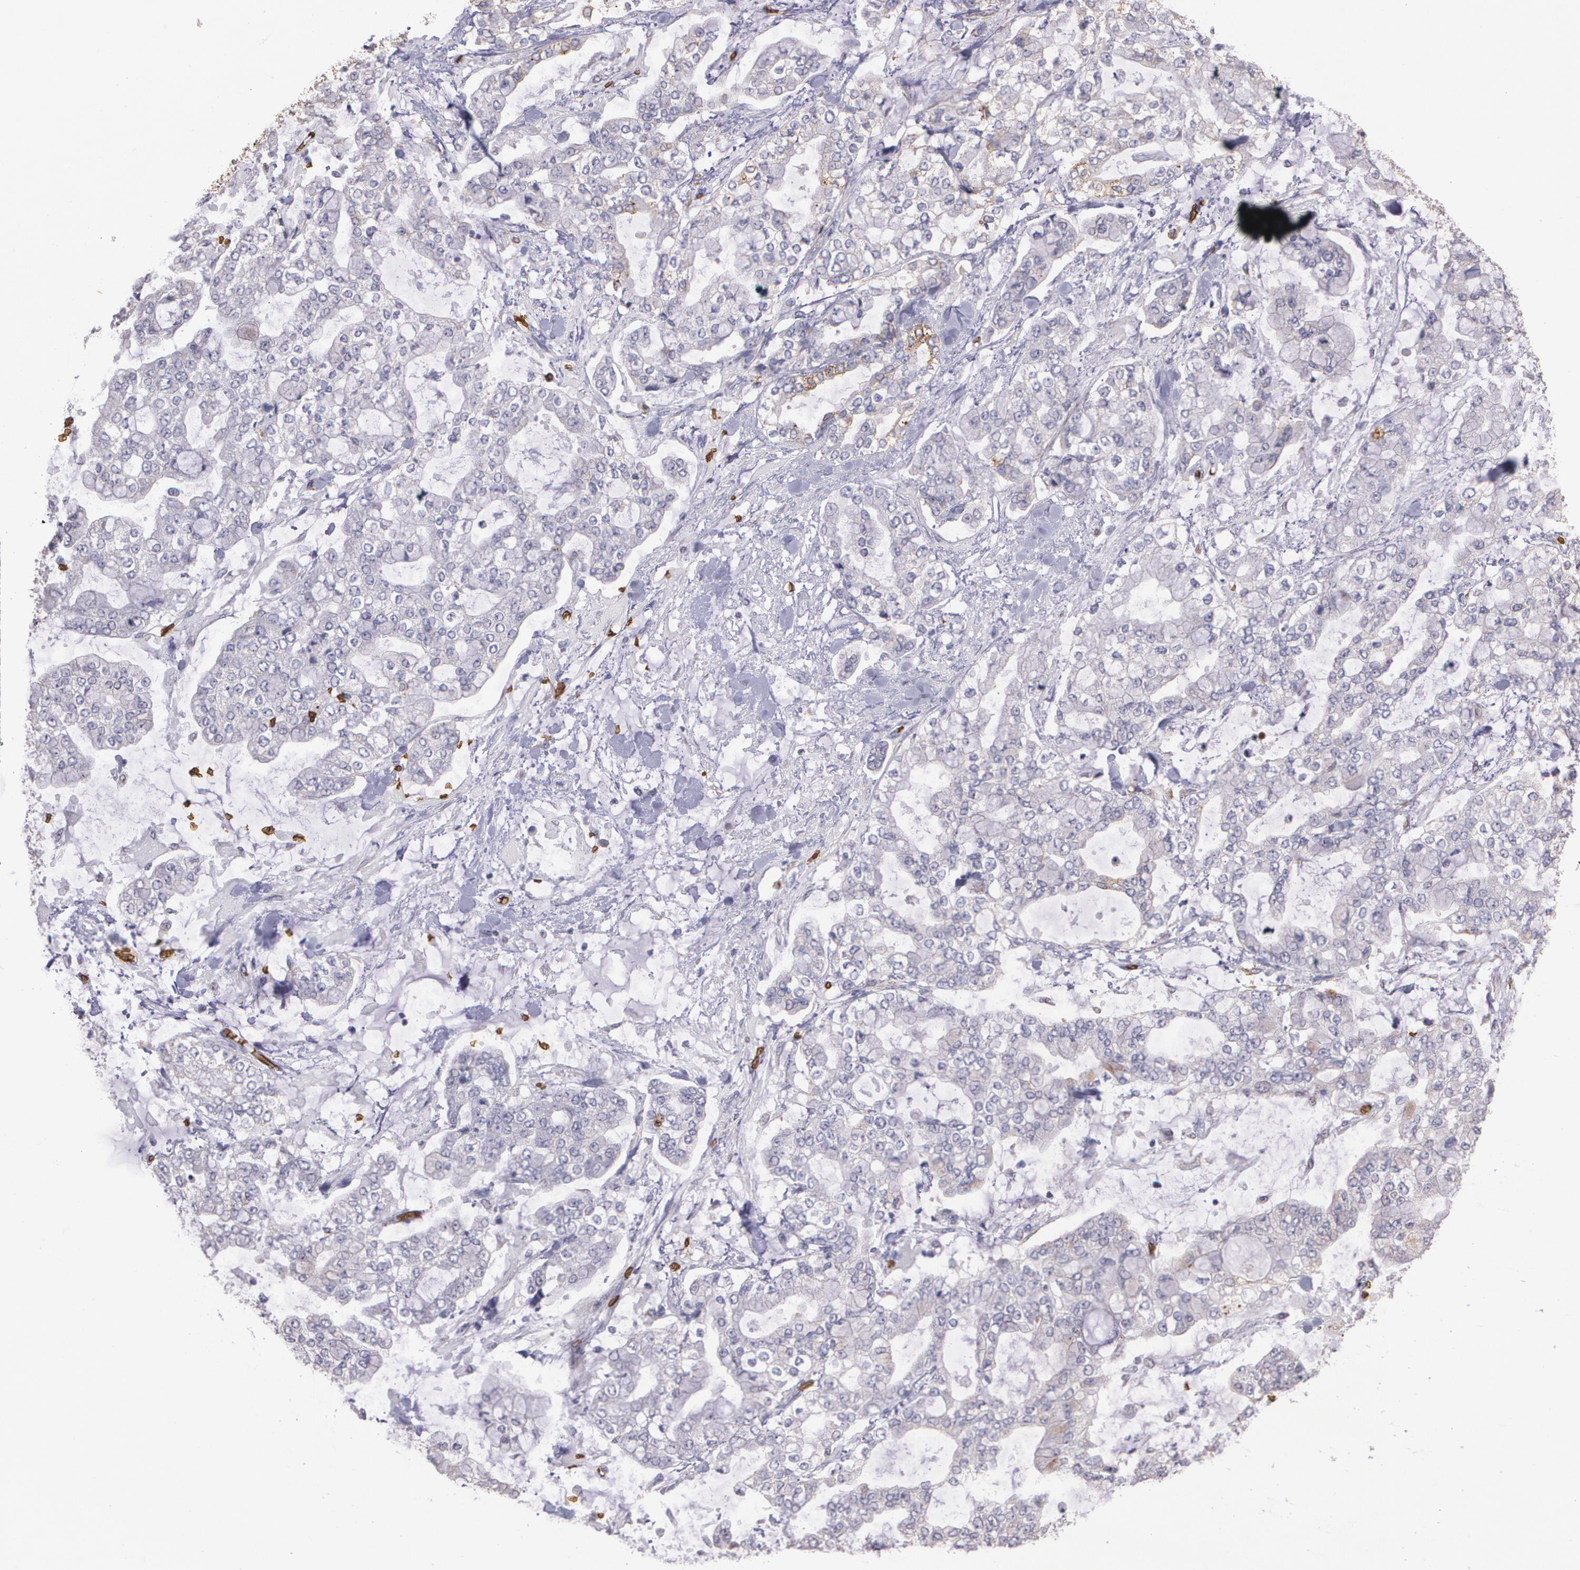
{"staining": {"intensity": "weak", "quantity": "<25%", "location": "cytoplasmic/membranous"}, "tissue": "stomach cancer", "cell_type": "Tumor cells", "image_type": "cancer", "snomed": [{"axis": "morphology", "description": "Normal tissue, NOS"}, {"axis": "morphology", "description": "Adenocarcinoma, NOS"}, {"axis": "topography", "description": "Stomach, upper"}, {"axis": "topography", "description": "Stomach"}], "caption": "Stomach cancer was stained to show a protein in brown. There is no significant positivity in tumor cells. The staining was performed using DAB (3,3'-diaminobenzidine) to visualize the protein expression in brown, while the nuclei were stained in blue with hematoxylin (Magnification: 20x).", "gene": "SLC2A1", "patient": {"sex": "male", "age": 76}}